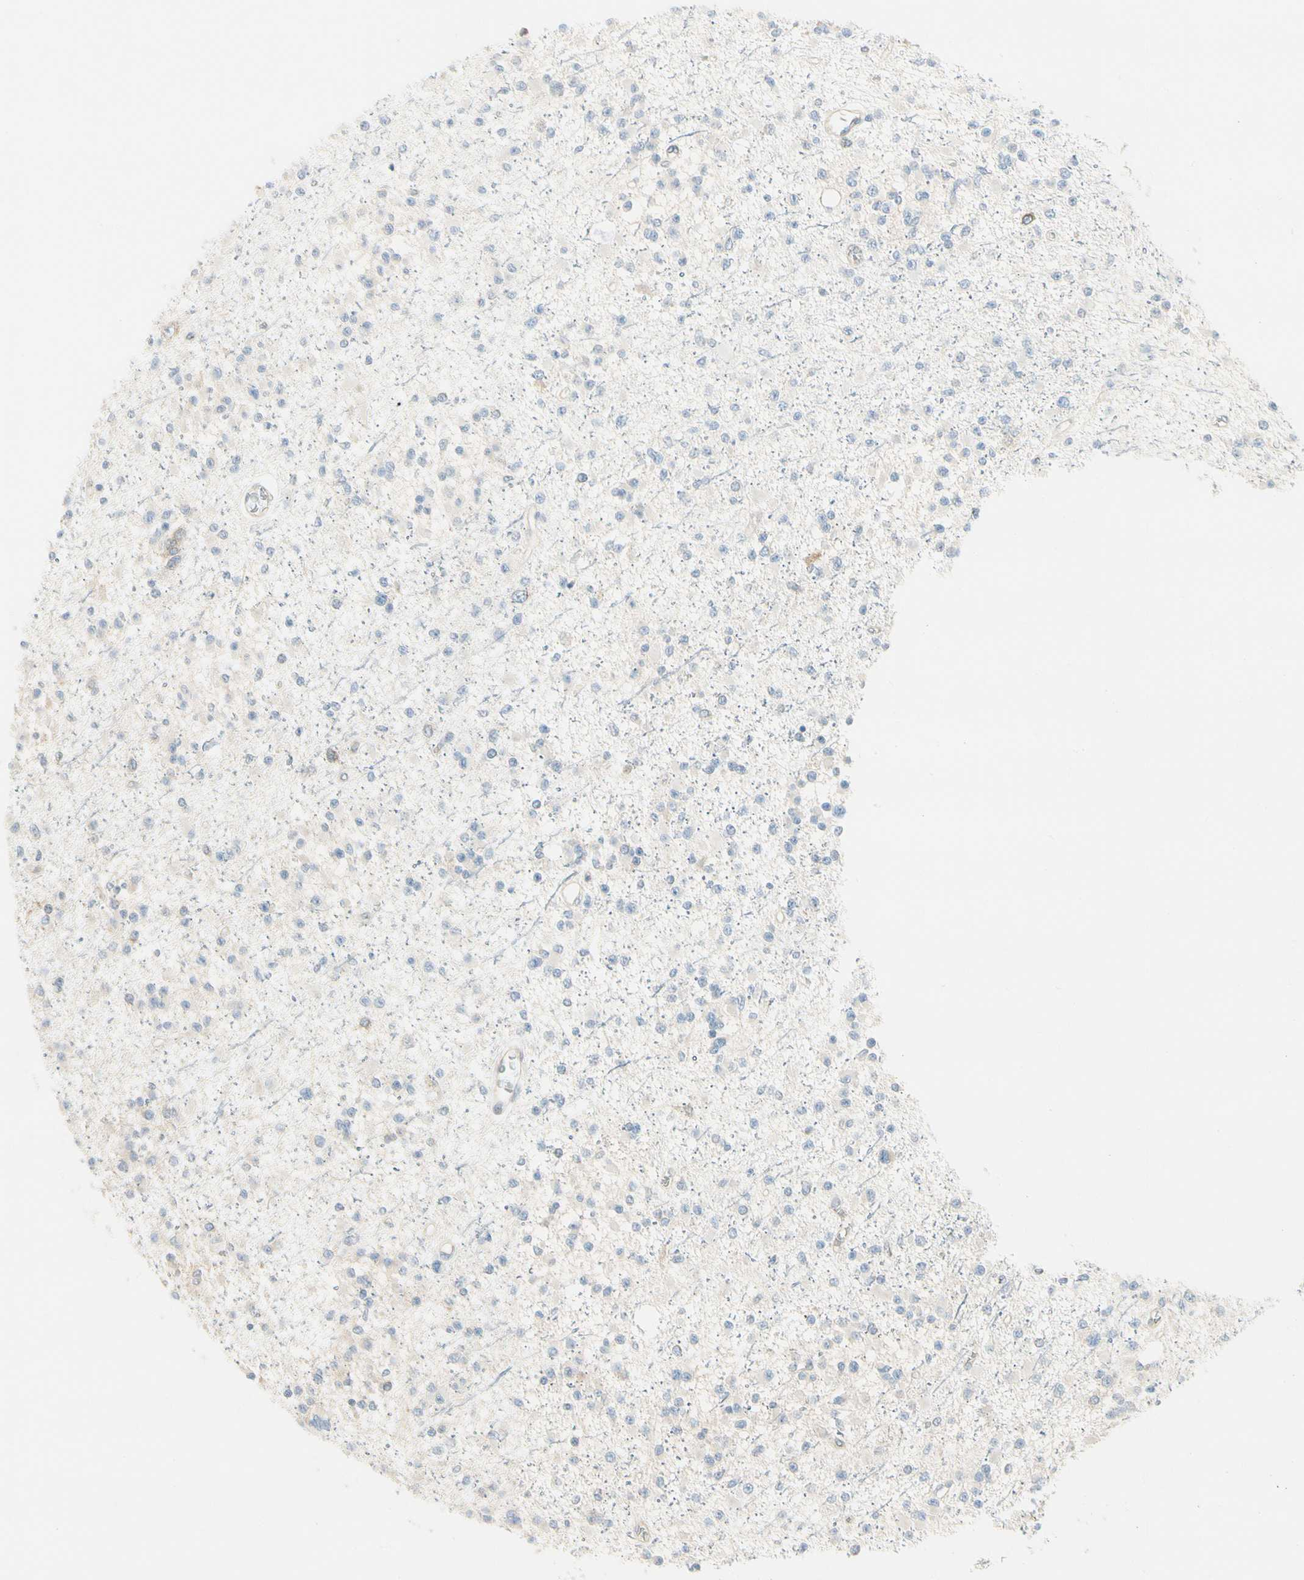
{"staining": {"intensity": "negative", "quantity": "none", "location": "none"}, "tissue": "glioma", "cell_type": "Tumor cells", "image_type": "cancer", "snomed": [{"axis": "morphology", "description": "Glioma, malignant, Low grade"}, {"axis": "topography", "description": "Brain"}], "caption": "Photomicrograph shows no significant protein staining in tumor cells of low-grade glioma (malignant). Nuclei are stained in blue.", "gene": "NUCB2", "patient": {"sex": "female", "age": 22}}